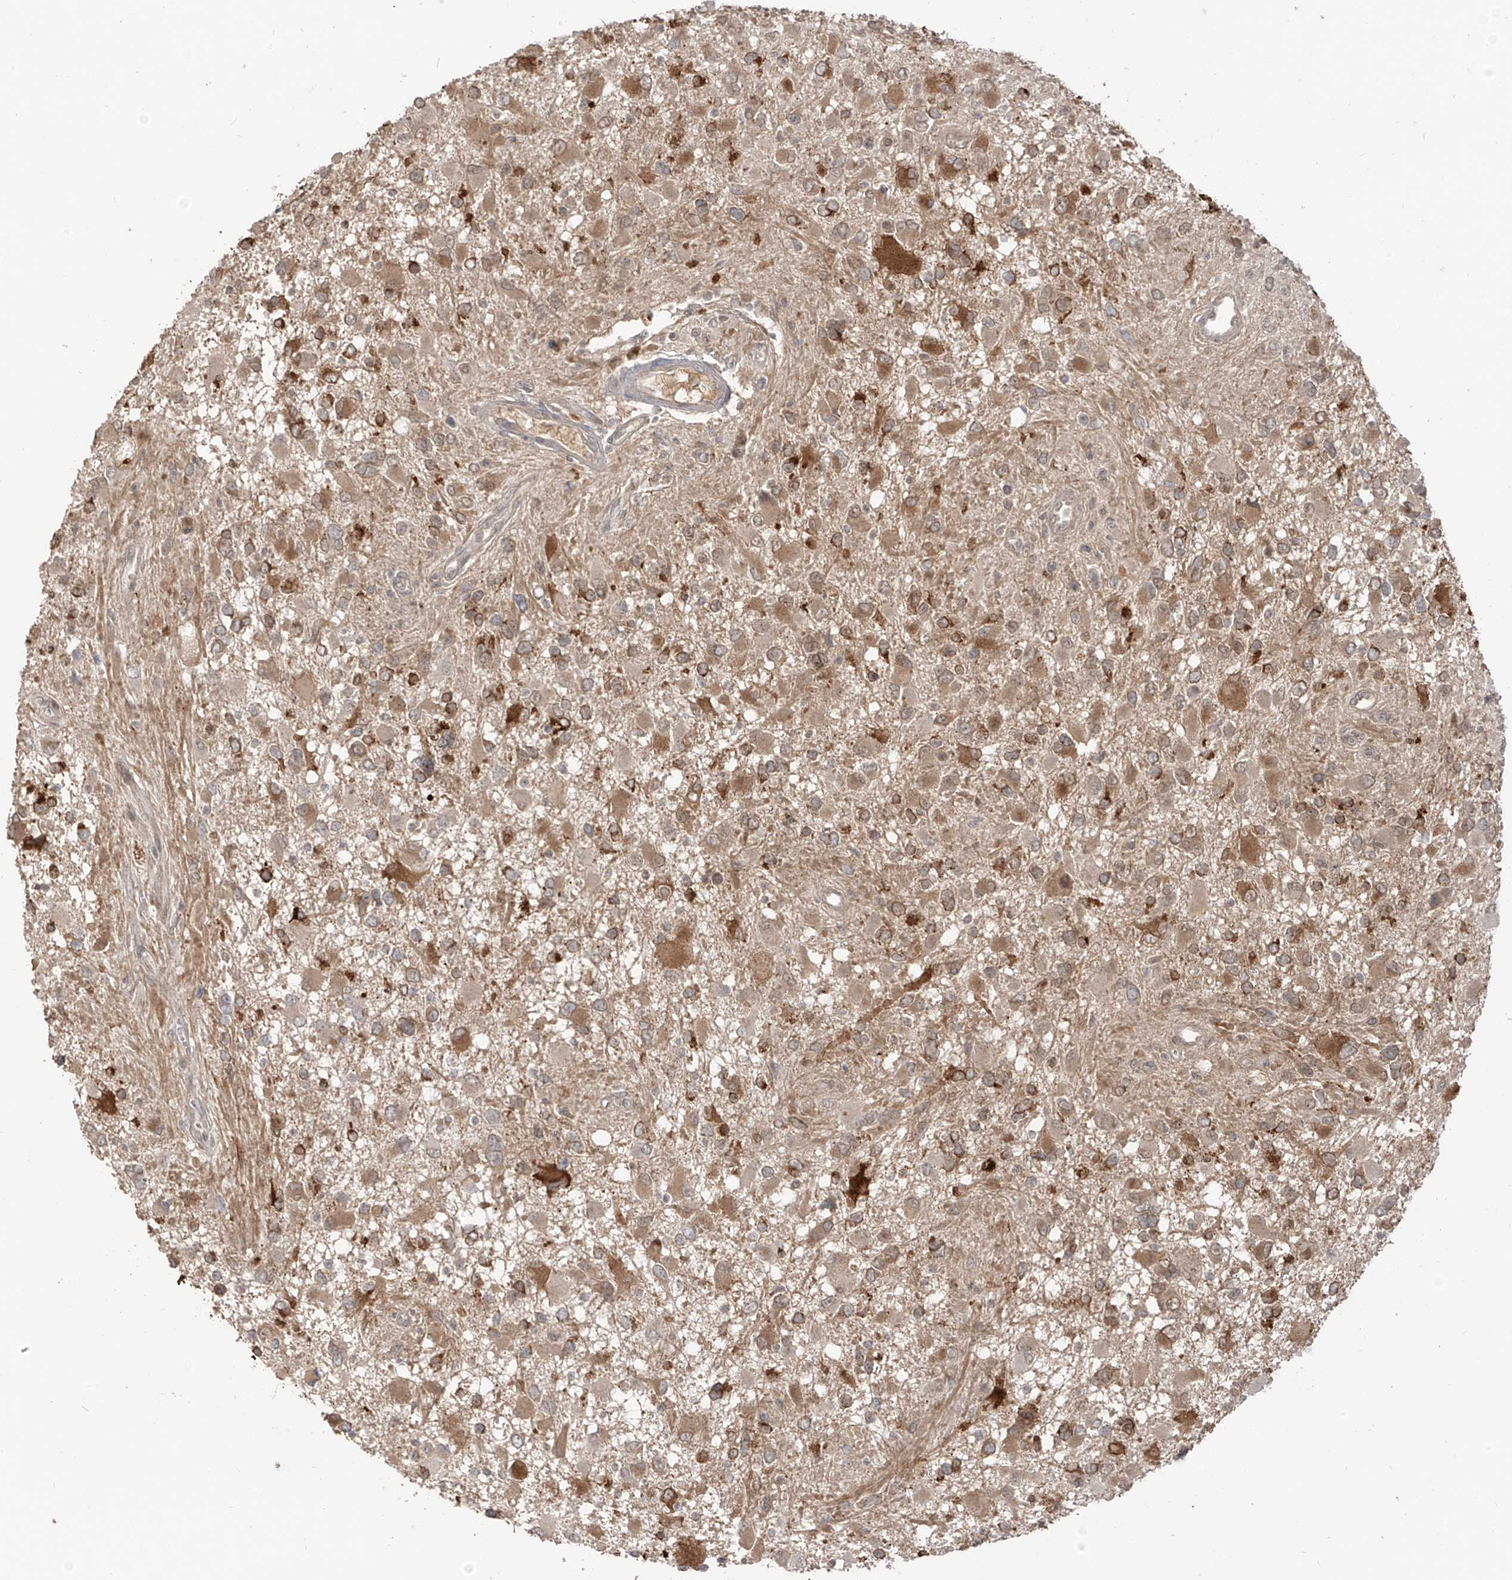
{"staining": {"intensity": "moderate", "quantity": ">75%", "location": "cytoplasmic/membranous"}, "tissue": "glioma", "cell_type": "Tumor cells", "image_type": "cancer", "snomed": [{"axis": "morphology", "description": "Glioma, malignant, High grade"}, {"axis": "topography", "description": "Brain"}], "caption": "IHC of human malignant glioma (high-grade) displays medium levels of moderate cytoplasmic/membranous positivity in approximately >75% of tumor cells. The staining was performed using DAB to visualize the protein expression in brown, while the nuclei were stained in blue with hematoxylin (Magnification: 20x).", "gene": "COLGALT2", "patient": {"sex": "male", "age": 53}}